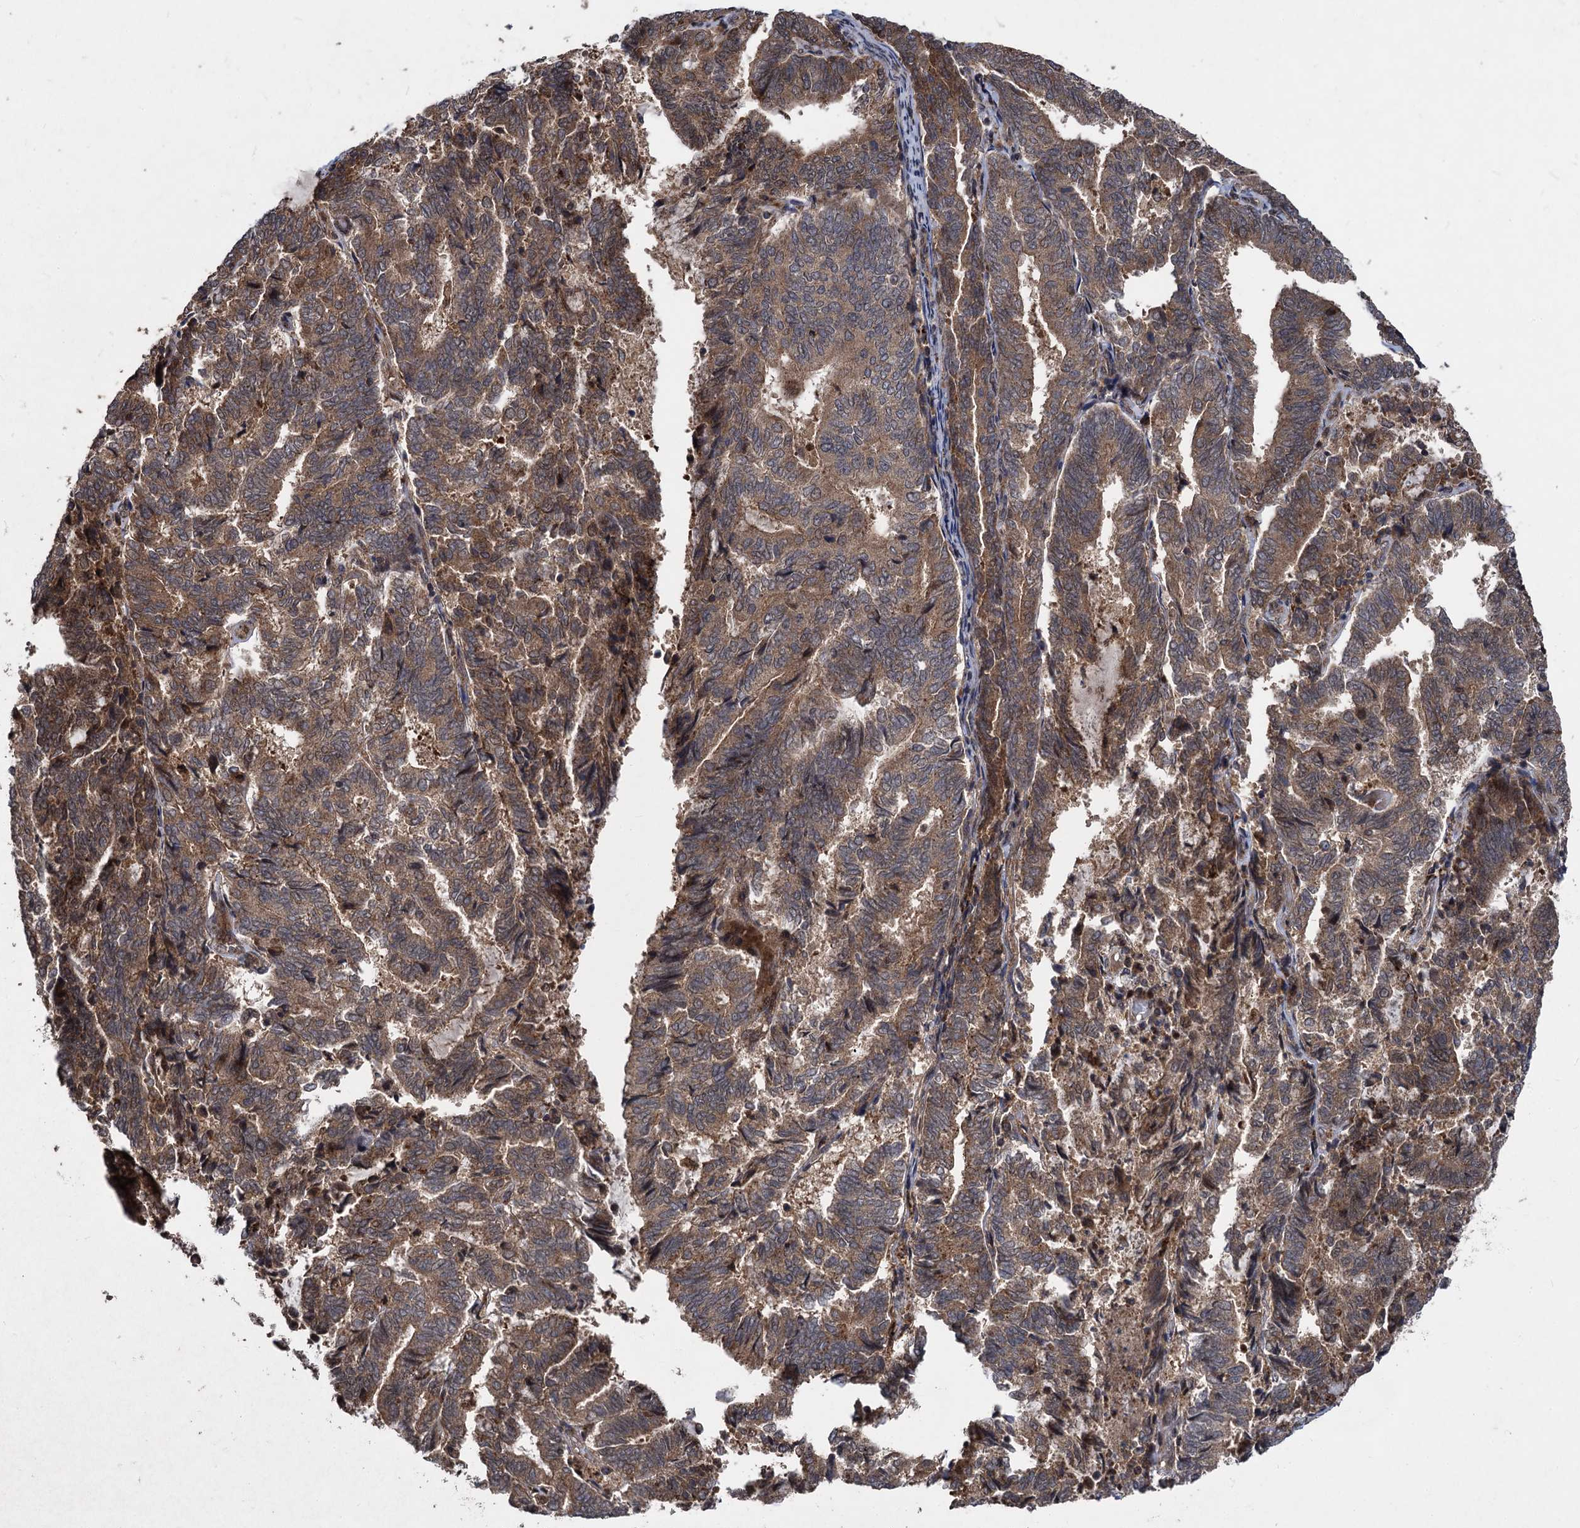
{"staining": {"intensity": "moderate", "quantity": ">75%", "location": "cytoplasmic/membranous"}, "tissue": "endometrial cancer", "cell_type": "Tumor cells", "image_type": "cancer", "snomed": [{"axis": "morphology", "description": "Adenocarcinoma, NOS"}, {"axis": "topography", "description": "Endometrium"}], "caption": "Immunohistochemistry (IHC) of human endometrial adenocarcinoma demonstrates medium levels of moderate cytoplasmic/membranous expression in approximately >75% of tumor cells.", "gene": "BCL2L2", "patient": {"sex": "female", "age": 80}}